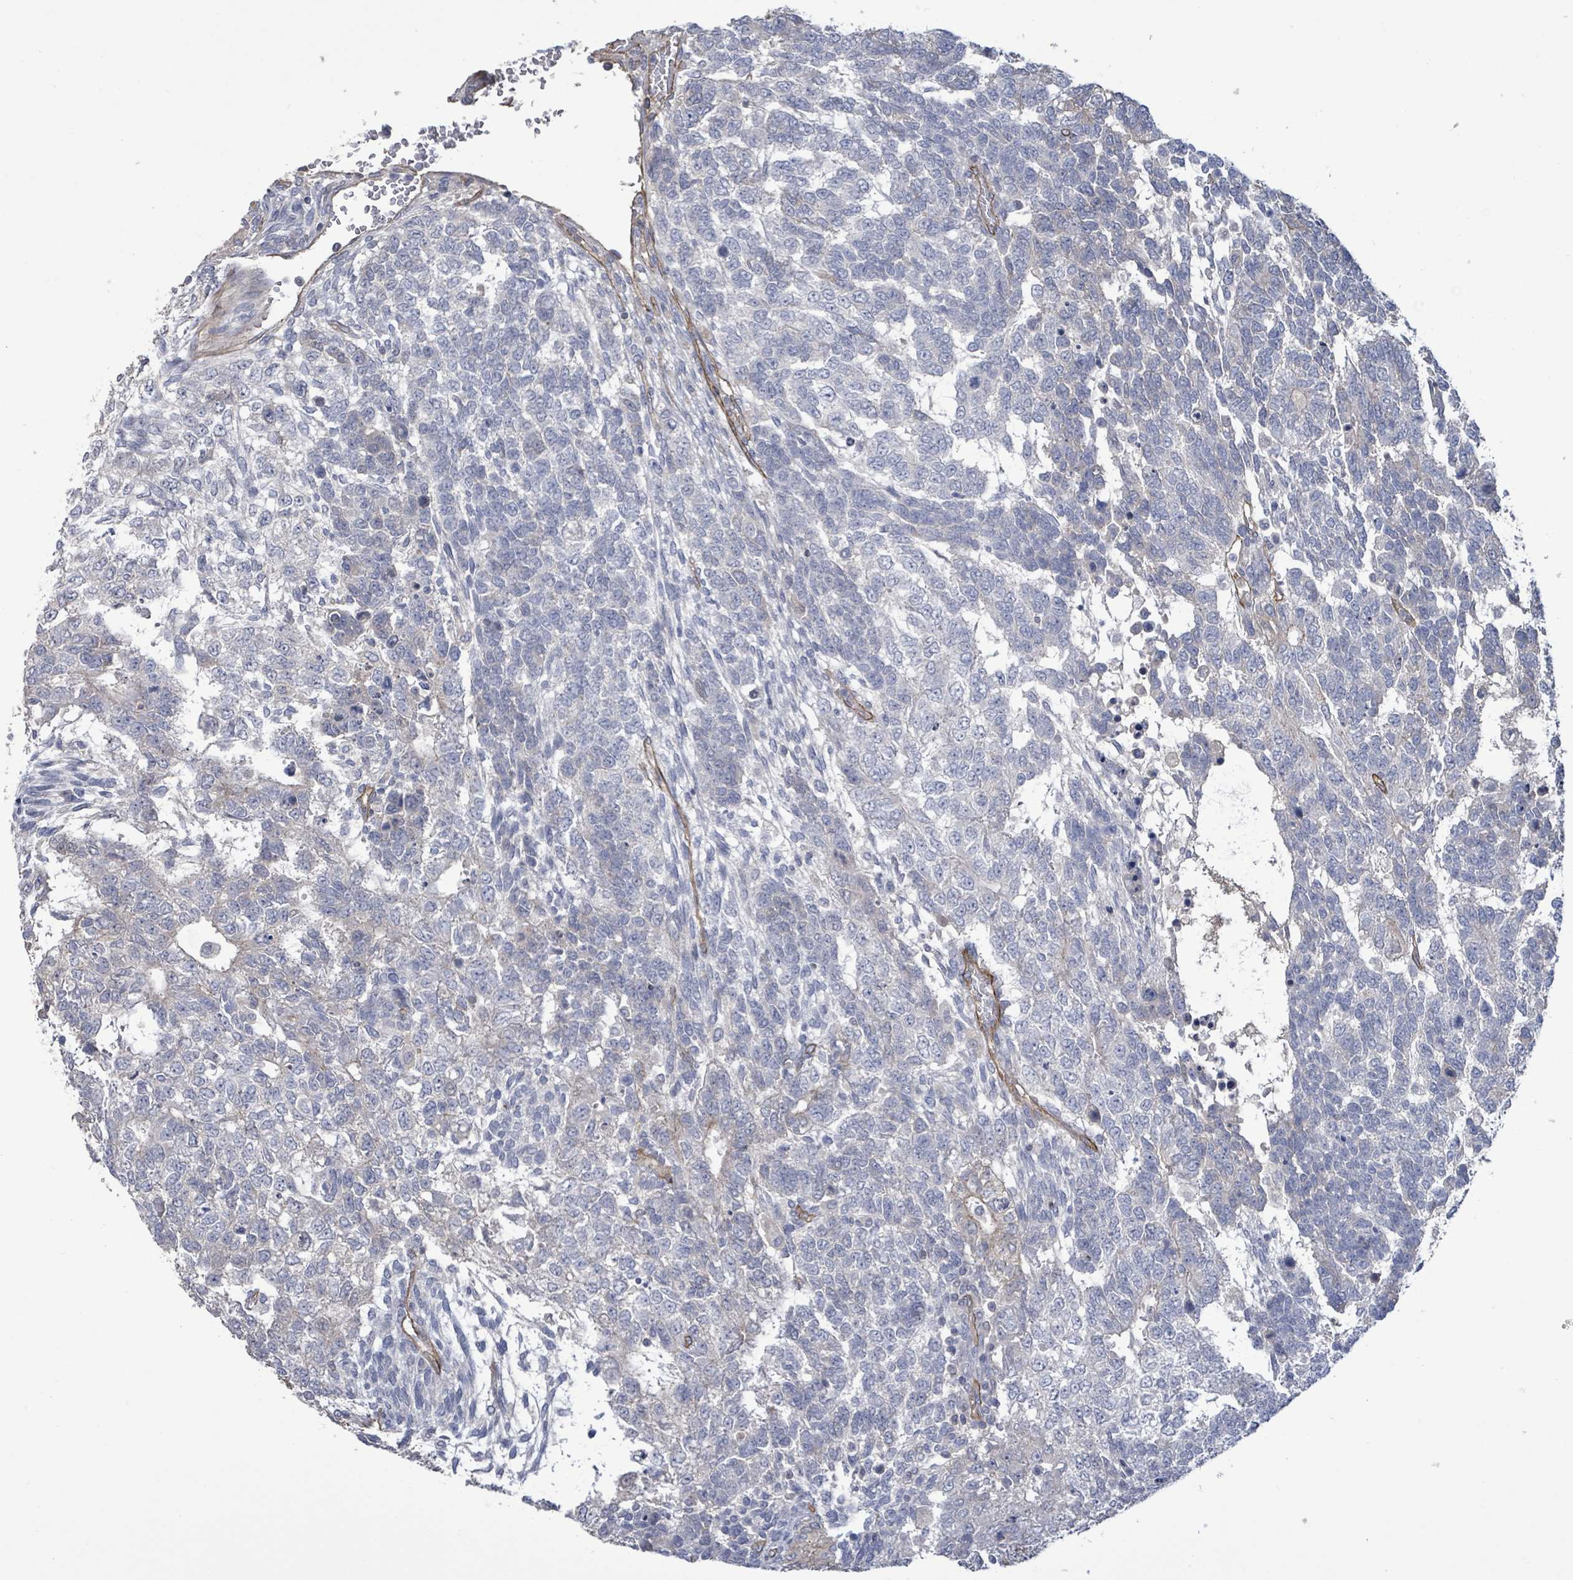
{"staining": {"intensity": "negative", "quantity": "none", "location": "none"}, "tissue": "testis cancer", "cell_type": "Tumor cells", "image_type": "cancer", "snomed": [{"axis": "morphology", "description": "Carcinoma, Embryonal, NOS"}, {"axis": "topography", "description": "Testis"}], "caption": "Tumor cells show no significant expression in embryonal carcinoma (testis).", "gene": "KANK3", "patient": {"sex": "male", "age": 23}}